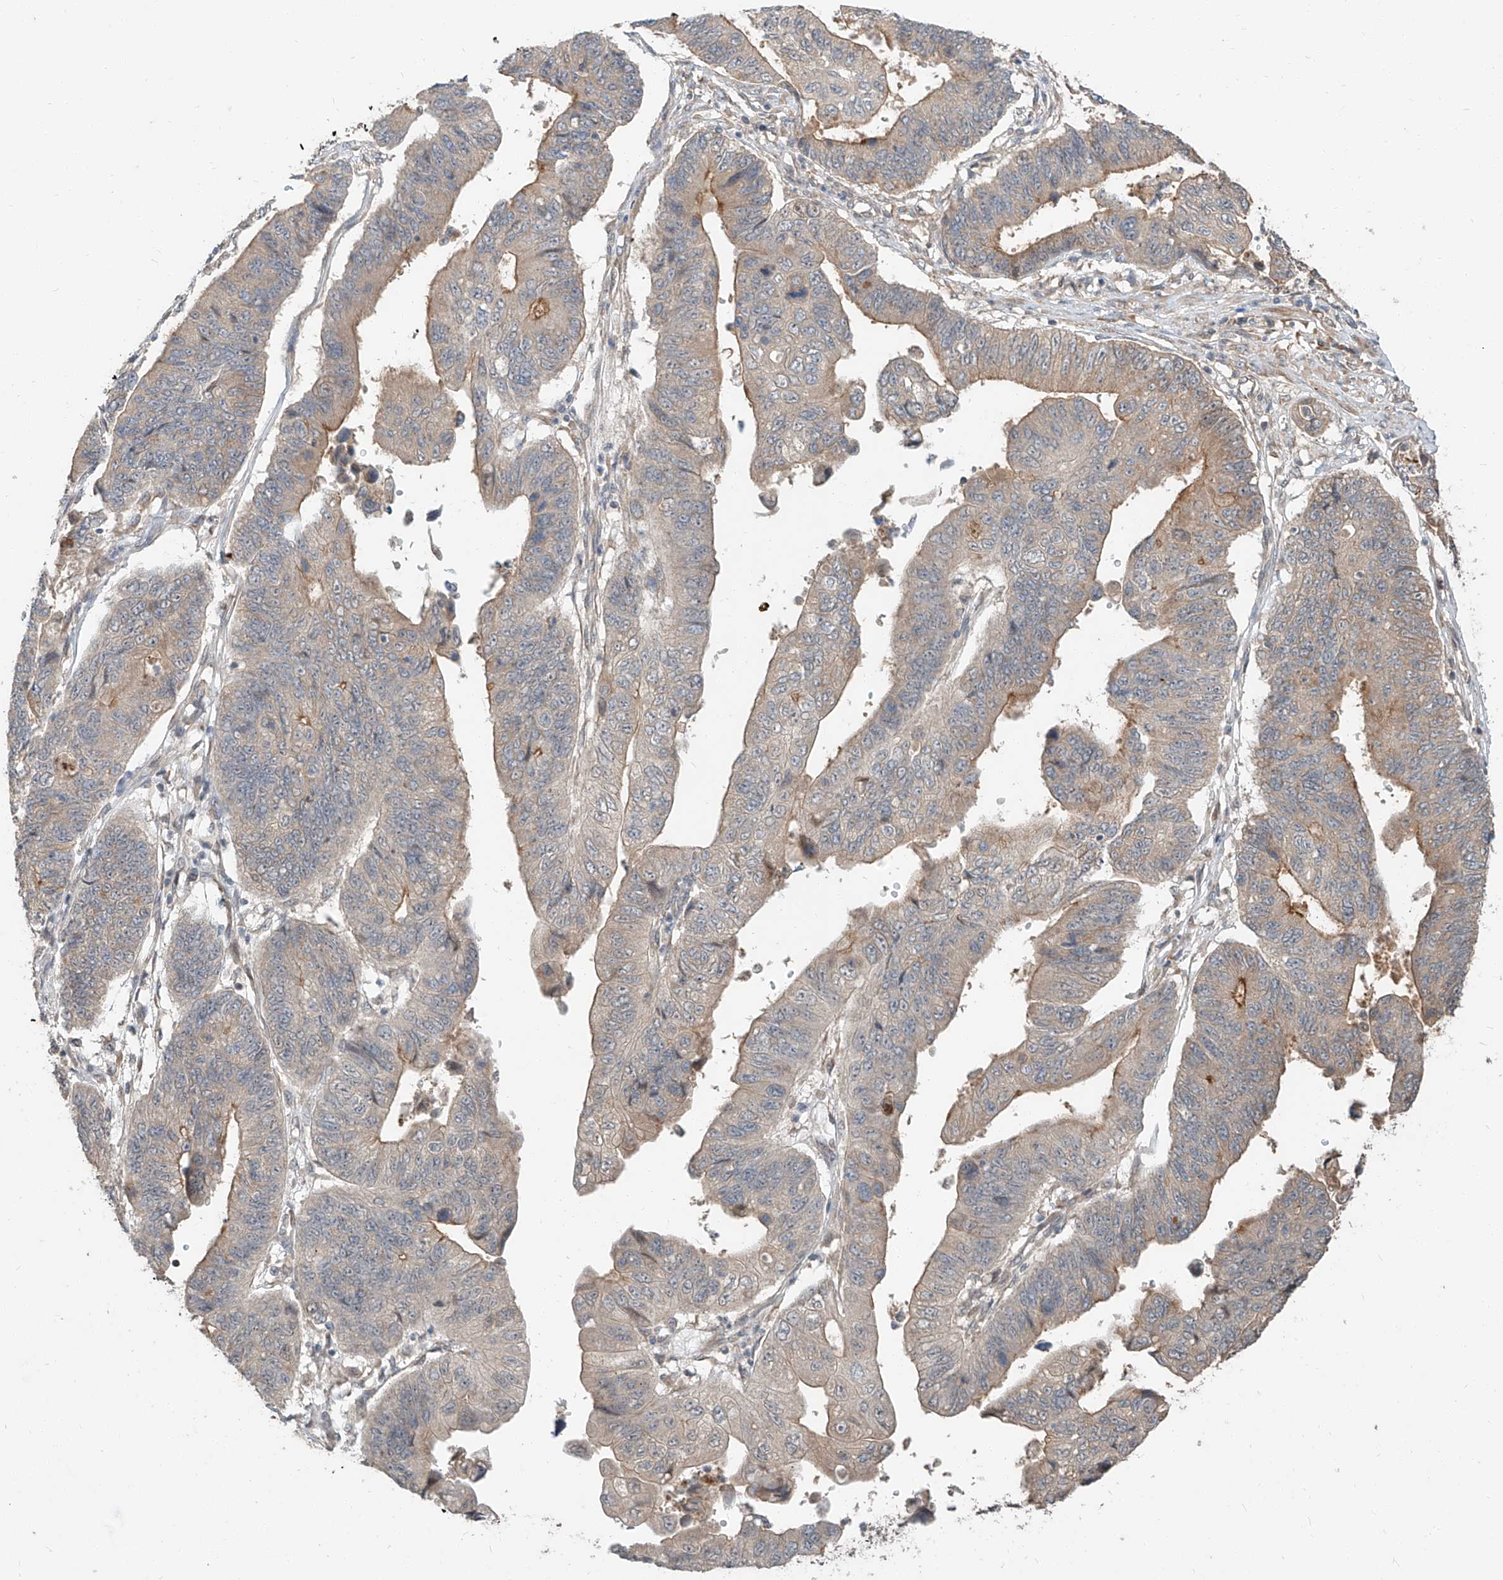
{"staining": {"intensity": "weak", "quantity": "25%-75%", "location": "cytoplasmic/membranous"}, "tissue": "stomach cancer", "cell_type": "Tumor cells", "image_type": "cancer", "snomed": [{"axis": "morphology", "description": "Adenocarcinoma, NOS"}, {"axis": "topography", "description": "Stomach"}], "caption": "Immunohistochemistry micrograph of neoplastic tissue: human adenocarcinoma (stomach) stained using immunohistochemistry displays low levels of weak protein expression localized specifically in the cytoplasmic/membranous of tumor cells, appearing as a cytoplasmic/membranous brown color.", "gene": "STX19", "patient": {"sex": "male", "age": 59}}